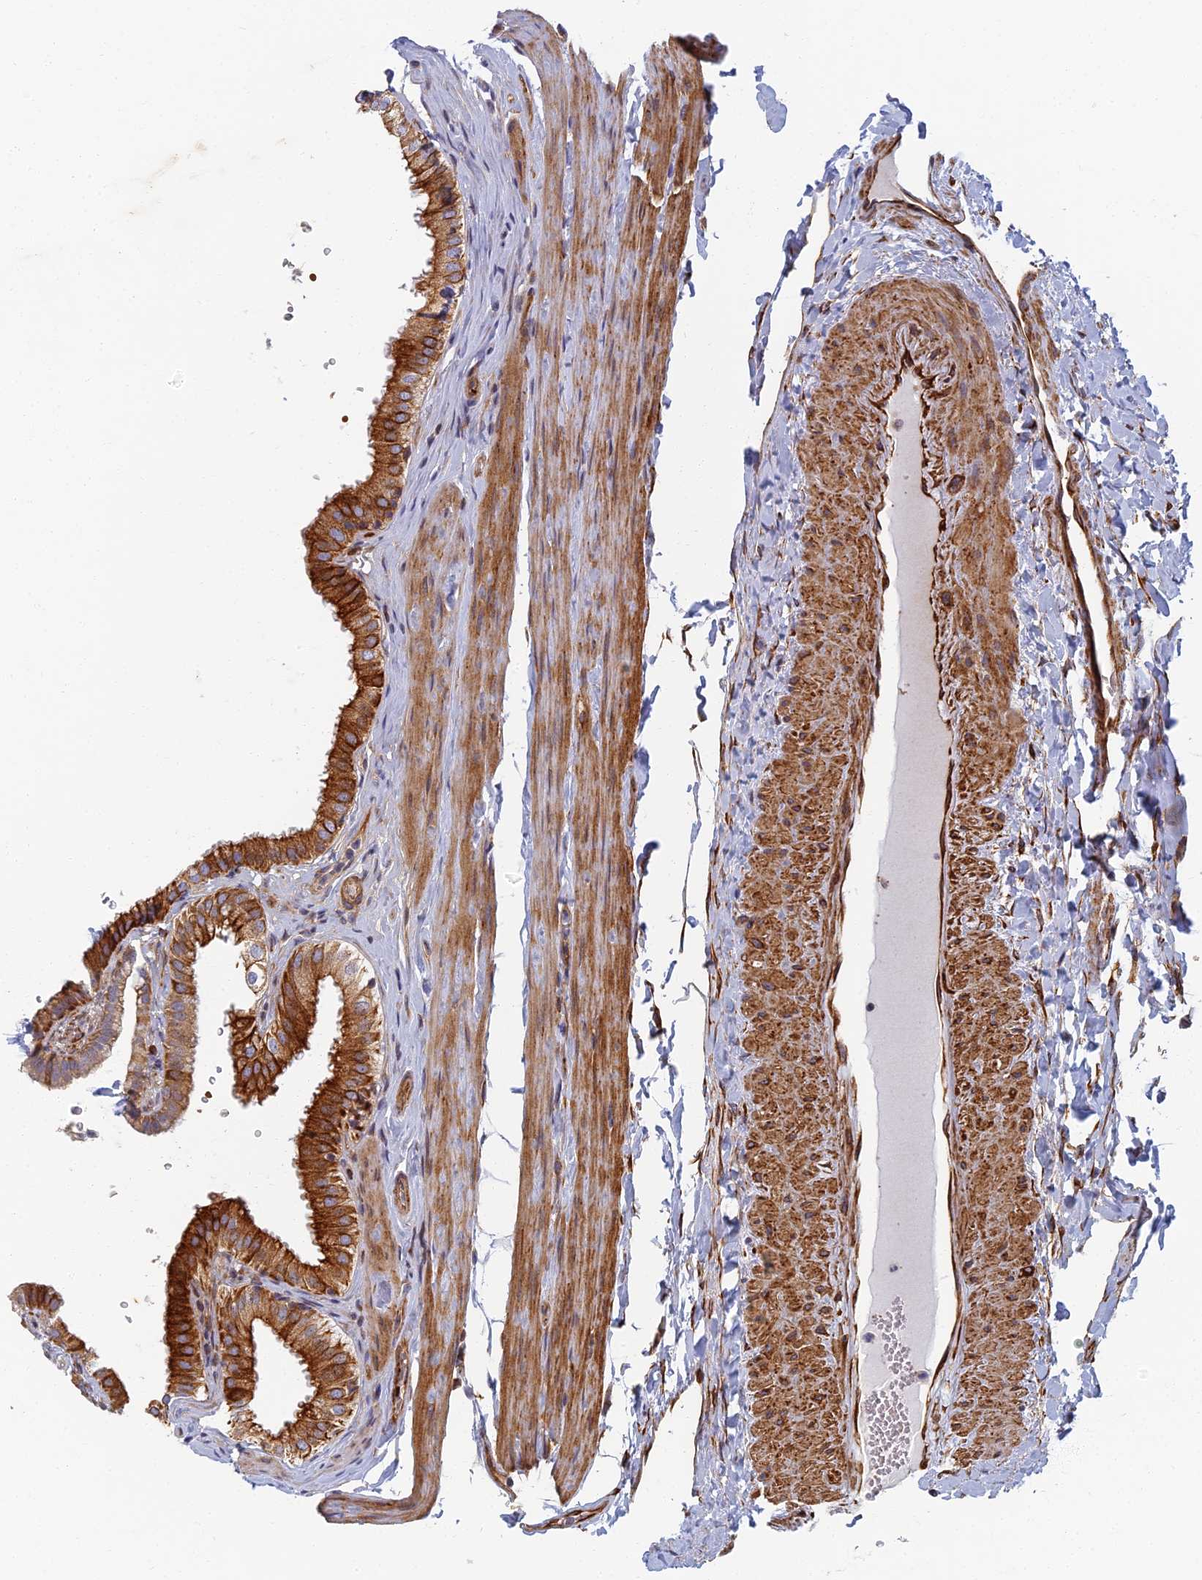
{"staining": {"intensity": "strong", "quantity": ">75%", "location": "cytoplasmic/membranous"}, "tissue": "gallbladder", "cell_type": "Glandular cells", "image_type": "normal", "snomed": [{"axis": "morphology", "description": "Normal tissue, NOS"}, {"axis": "topography", "description": "Gallbladder"}], "caption": "Glandular cells demonstrate high levels of strong cytoplasmic/membranous expression in about >75% of cells in normal gallbladder. (brown staining indicates protein expression, while blue staining denotes nuclei).", "gene": "ABCB10", "patient": {"sex": "female", "age": 61}}